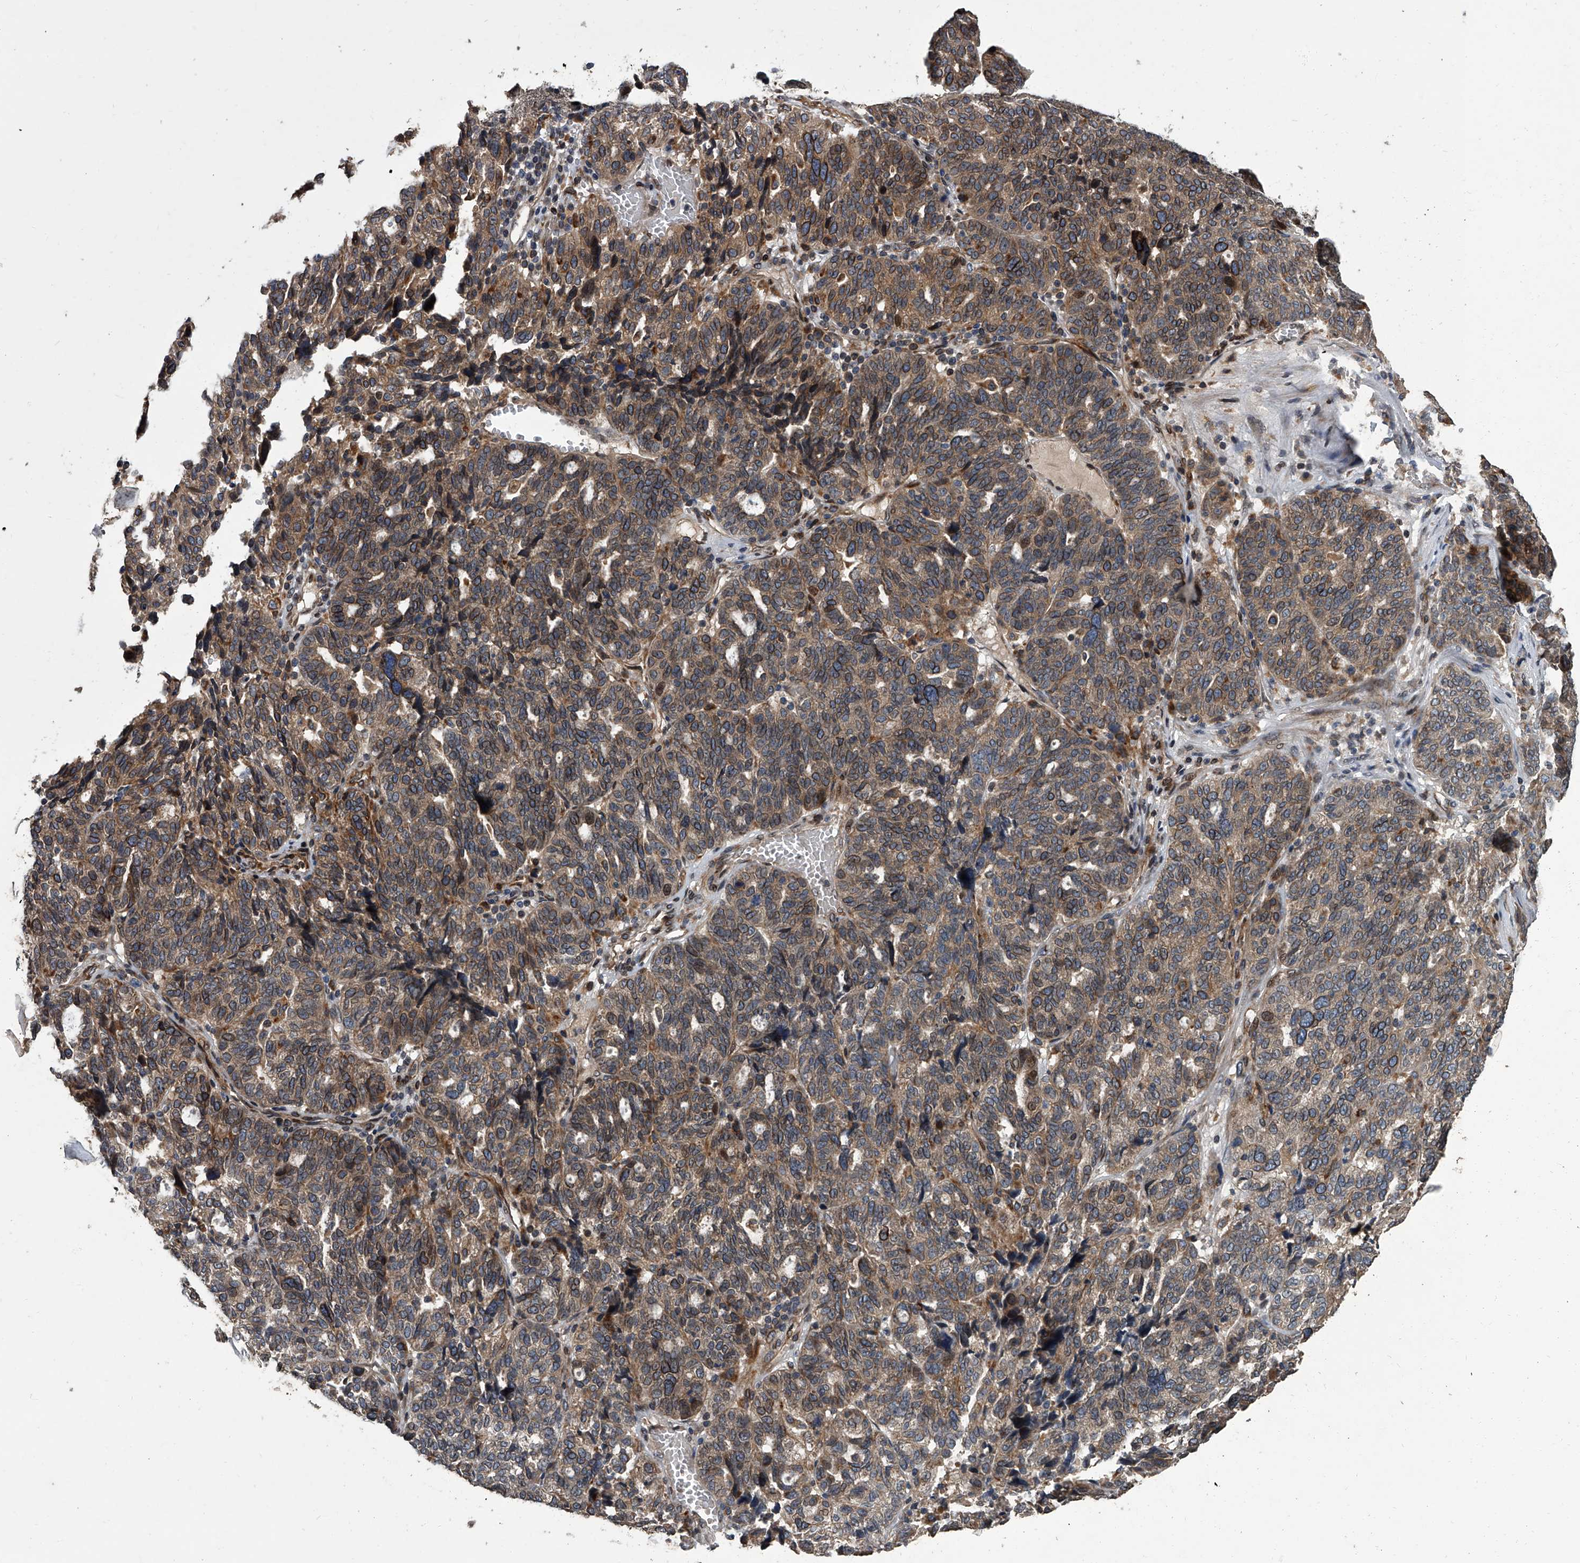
{"staining": {"intensity": "moderate", "quantity": ">75%", "location": "cytoplasmic/membranous,nuclear"}, "tissue": "ovarian cancer", "cell_type": "Tumor cells", "image_type": "cancer", "snomed": [{"axis": "morphology", "description": "Cystadenocarcinoma, serous, NOS"}, {"axis": "topography", "description": "Ovary"}], "caption": "This is an image of IHC staining of ovarian serous cystadenocarcinoma, which shows moderate expression in the cytoplasmic/membranous and nuclear of tumor cells.", "gene": "LRRC8C", "patient": {"sex": "female", "age": 59}}